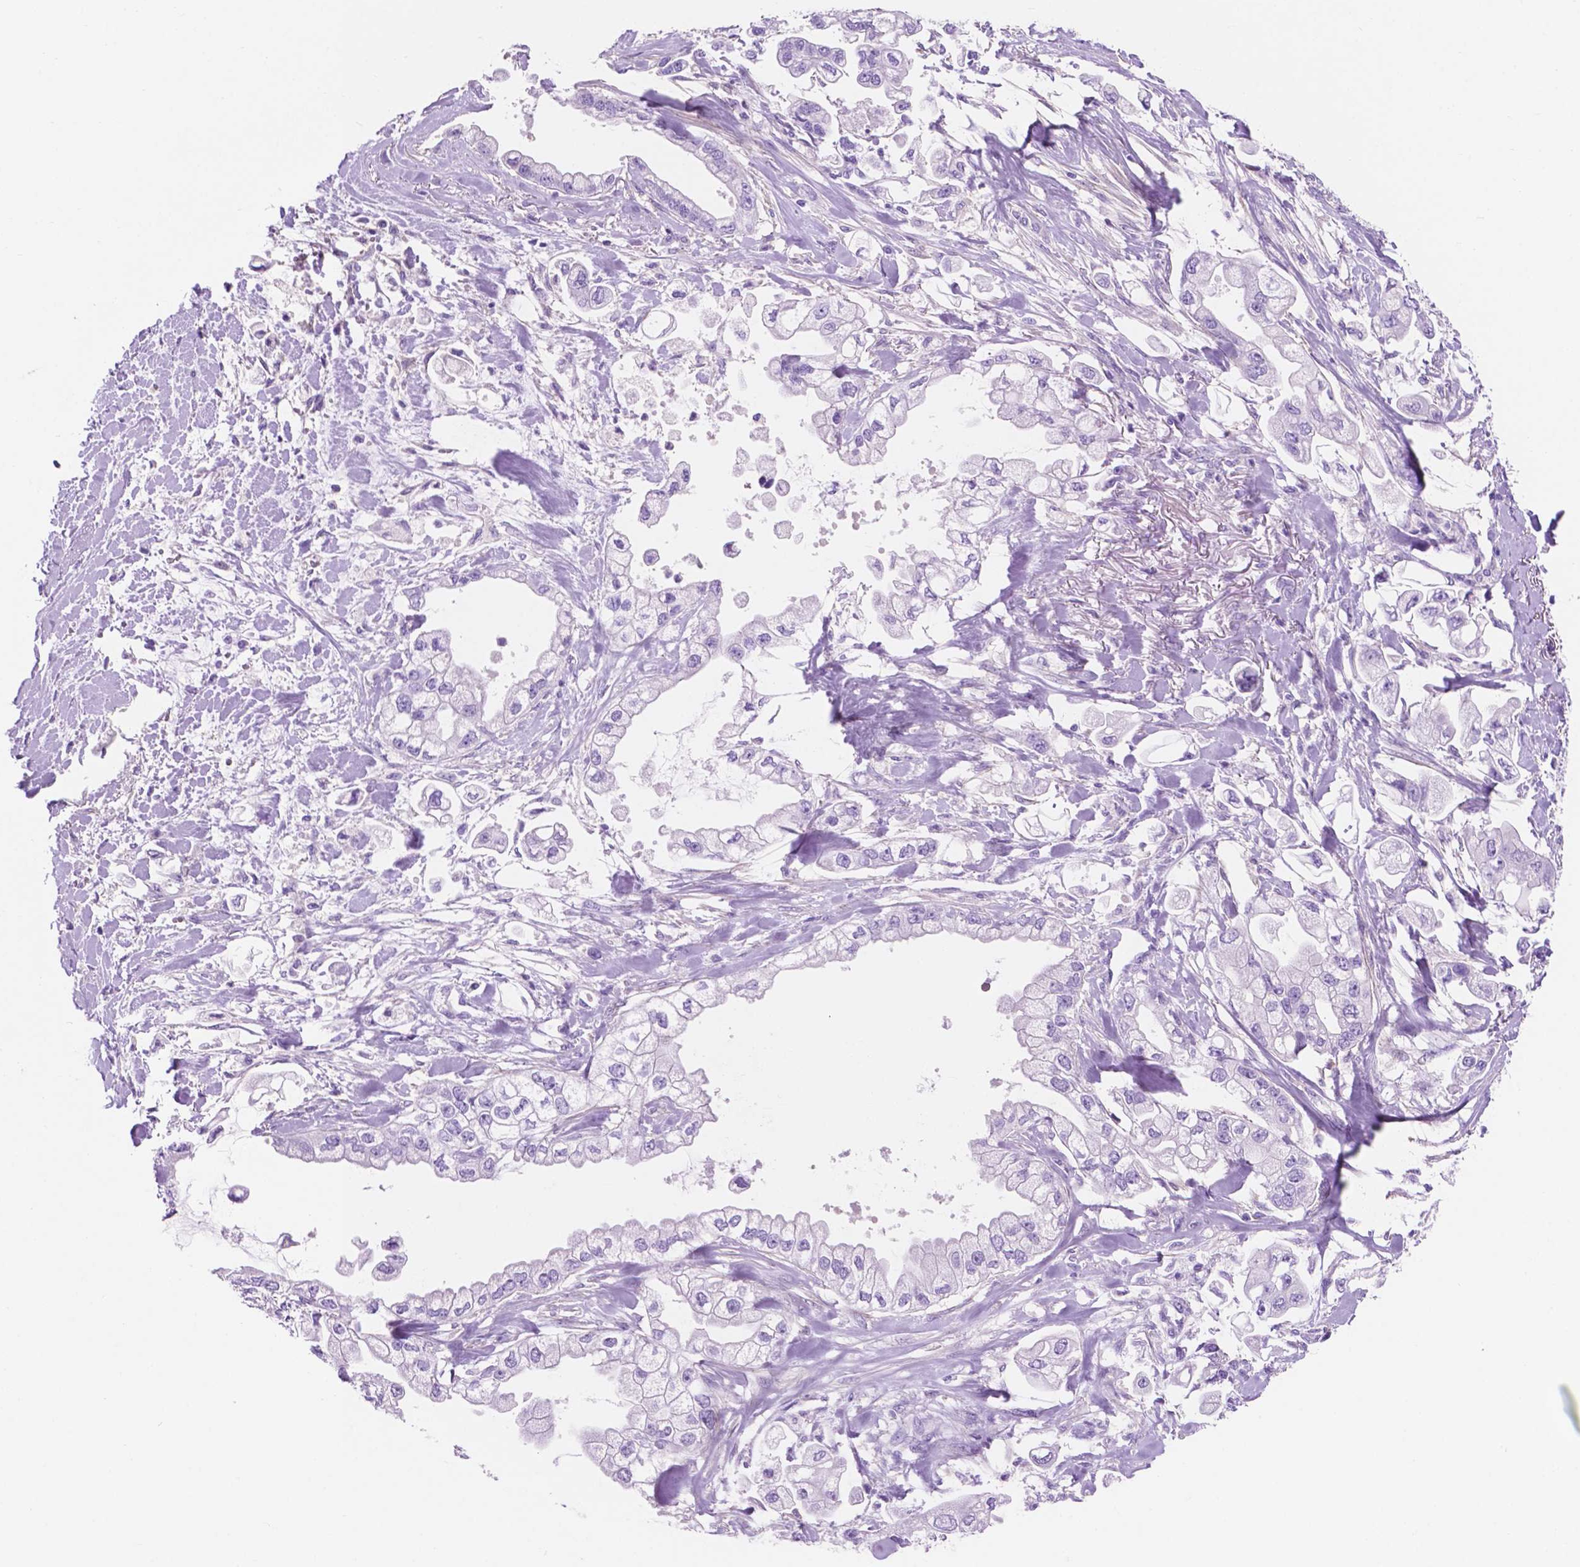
{"staining": {"intensity": "negative", "quantity": "none", "location": "none"}, "tissue": "stomach cancer", "cell_type": "Tumor cells", "image_type": "cancer", "snomed": [{"axis": "morphology", "description": "Adenocarcinoma, NOS"}, {"axis": "topography", "description": "Stomach"}], "caption": "A high-resolution micrograph shows immunohistochemistry (IHC) staining of stomach adenocarcinoma, which shows no significant expression in tumor cells.", "gene": "IGFN1", "patient": {"sex": "male", "age": 62}}